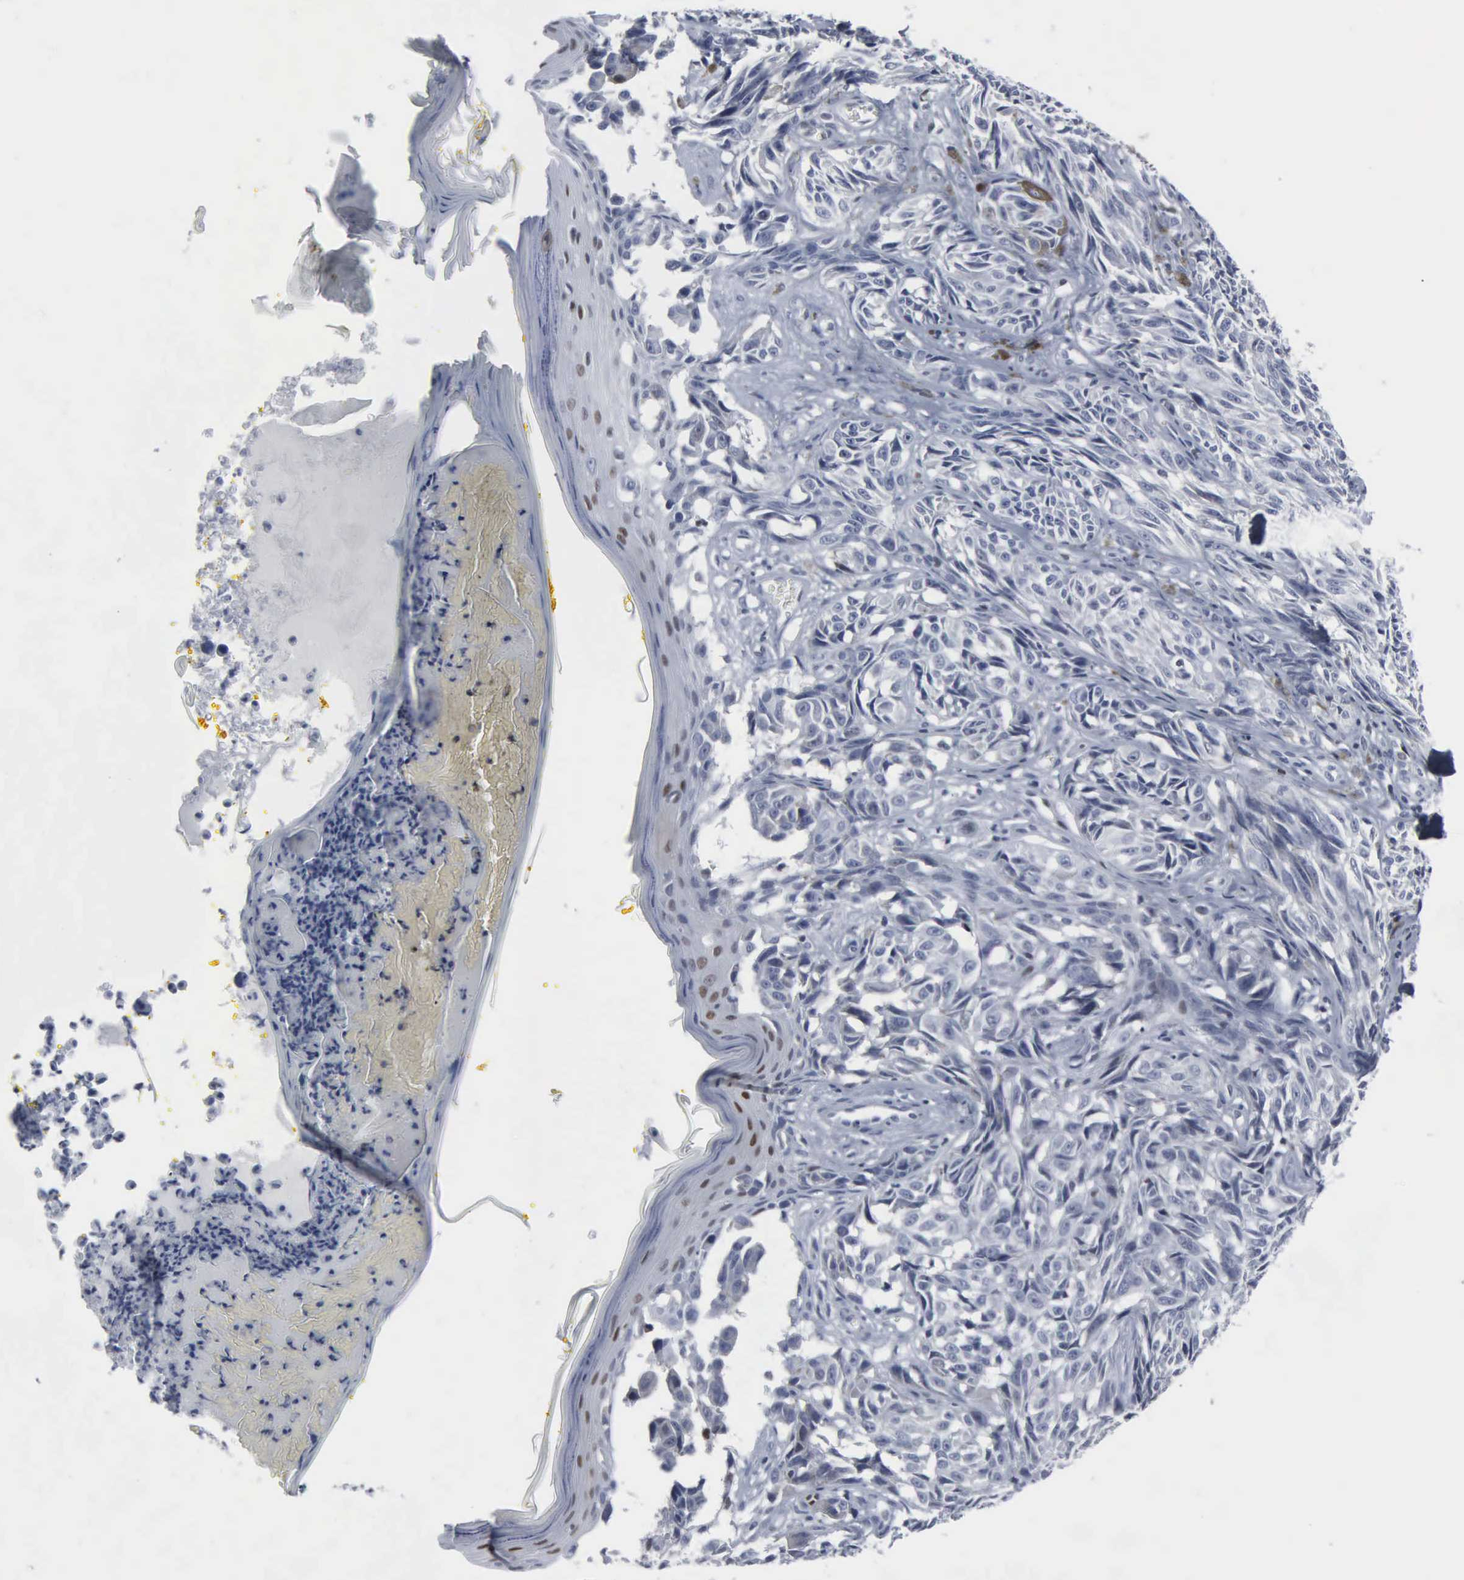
{"staining": {"intensity": "negative", "quantity": "none", "location": "none"}, "tissue": "melanoma", "cell_type": "Tumor cells", "image_type": "cancer", "snomed": [{"axis": "morphology", "description": "Malignant melanoma, NOS"}, {"axis": "topography", "description": "Skin"}], "caption": "Tumor cells are negative for brown protein staining in malignant melanoma.", "gene": "CCND3", "patient": {"sex": "male", "age": 67}}